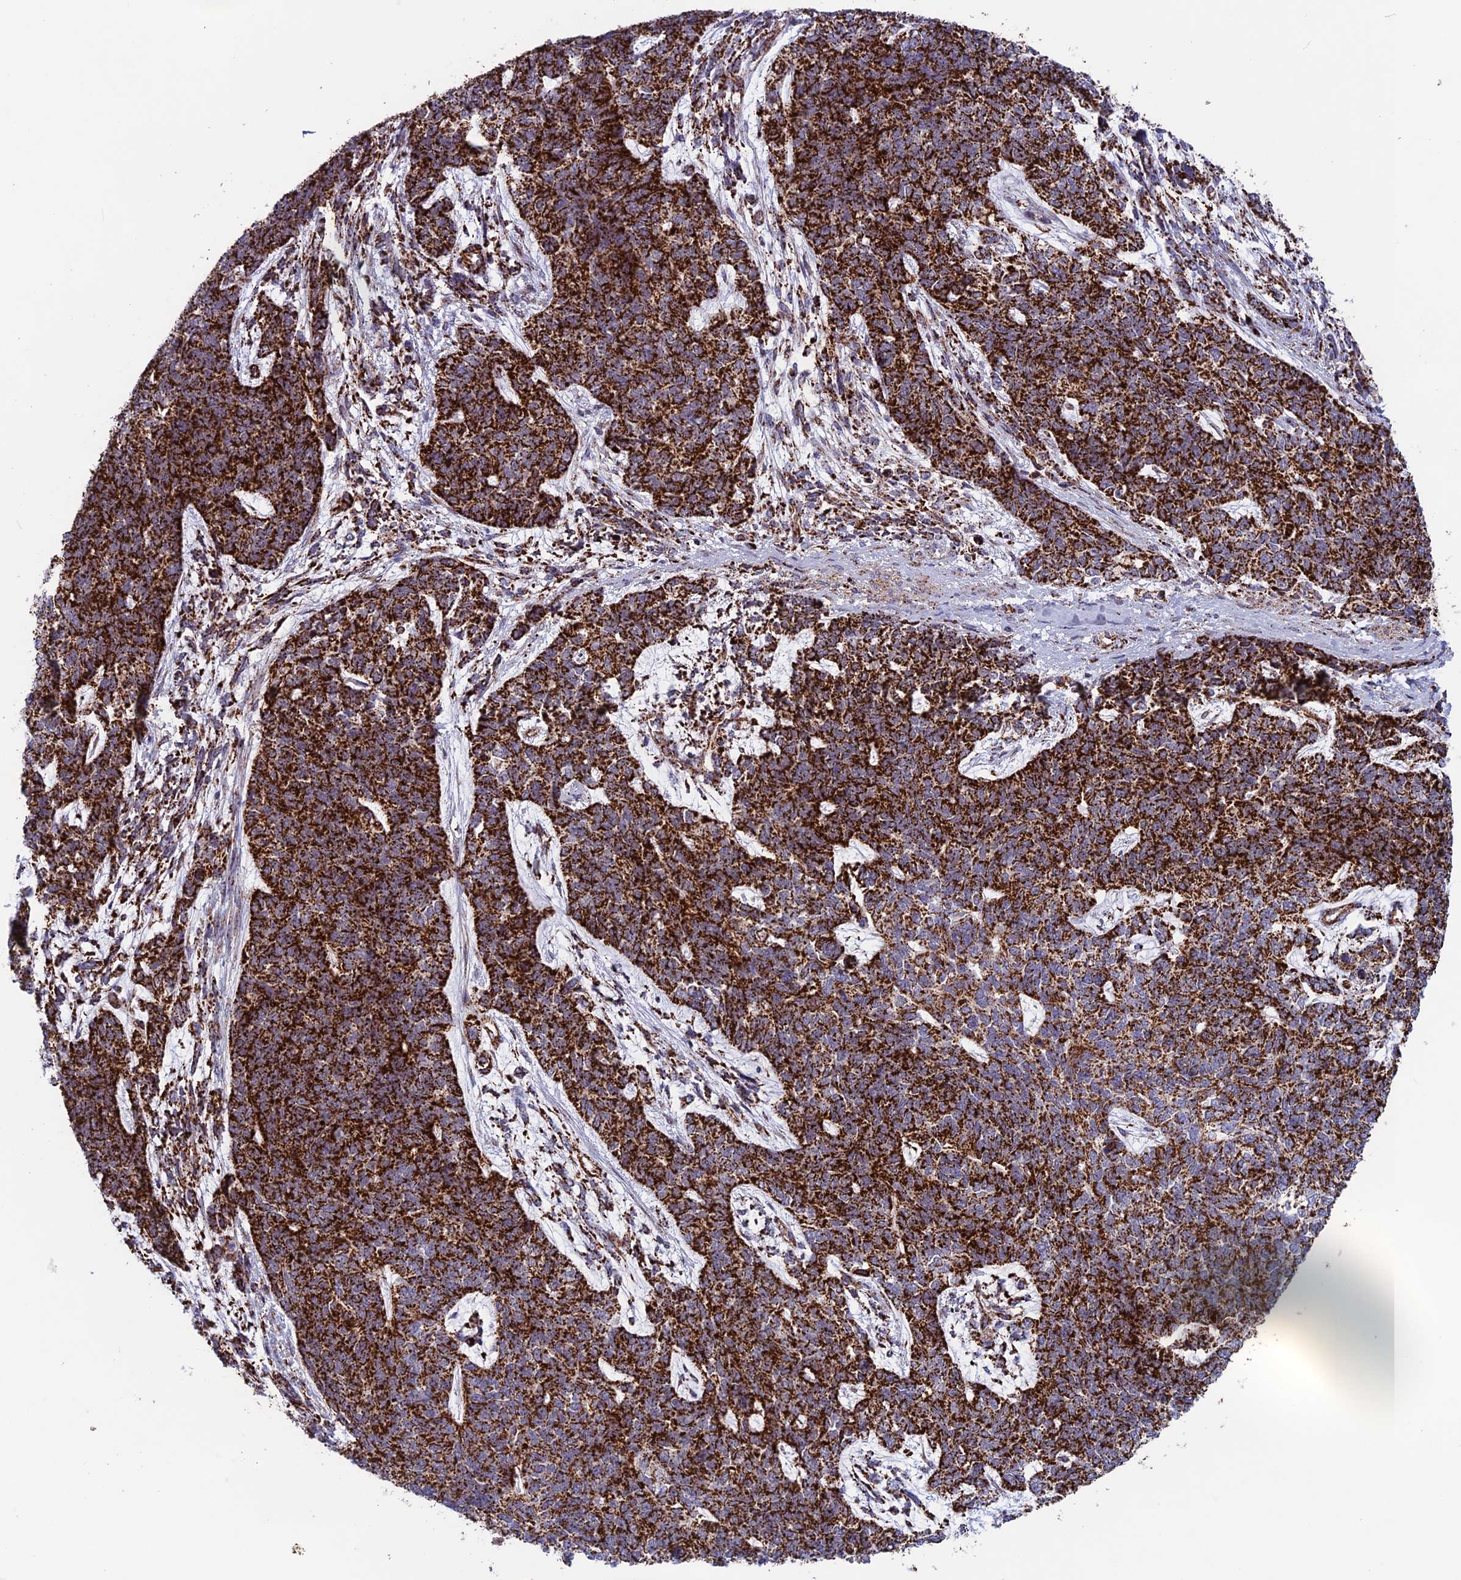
{"staining": {"intensity": "strong", "quantity": ">75%", "location": "cytoplasmic/membranous"}, "tissue": "cervical cancer", "cell_type": "Tumor cells", "image_type": "cancer", "snomed": [{"axis": "morphology", "description": "Squamous cell carcinoma, NOS"}, {"axis": "topography", "description": "Cervix"}], "caption": "A high amount of strong cytoplasmic/membranous expression is appreciated in approximately >75% of tumor cells in squamous cell carcinoma (cervical) tissue.", "gene": "MRPS18B", "patient": {"sex": "female", "age": 63}}